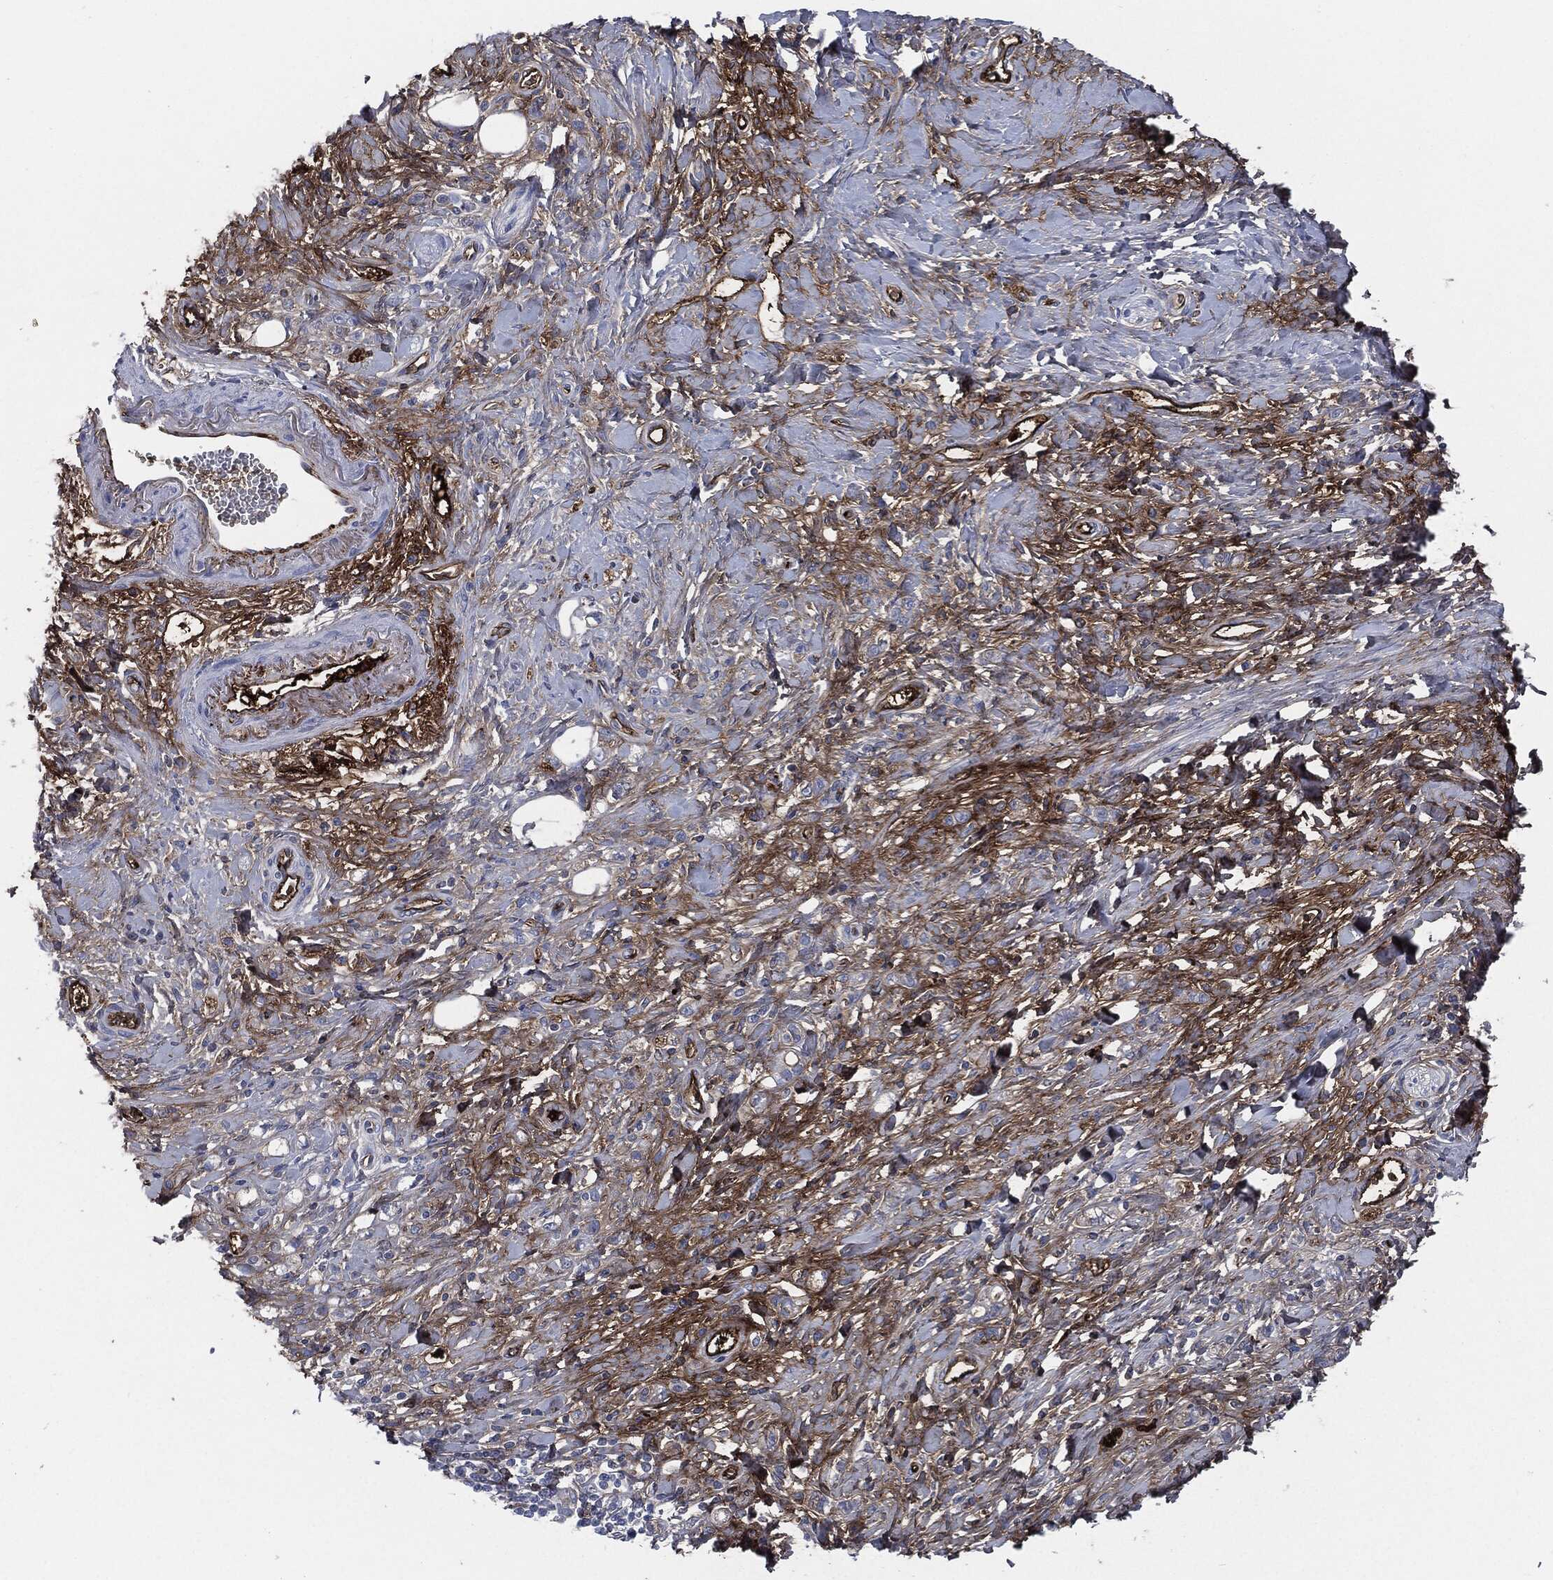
{"staining": {"intensity": "moderate", "quantity": "25%-75%", "location": "cytoplasmic/membranous"}, "tissue": "stomach cancer", "cell_type": "Tumor cells", "image_type": "cancer", "snomed": [{"axis": "morphology", "description": "Adenocarcinoma, NOS"}, {"axis": "topography", "description": "Stomach"}], "caption": "Protein expression analysis of stomach cancer demonstrates moderate cytoplasmic/membranous expression in approximately 25%-75% of tumor cells.", "gene": "APOB", "patient": {"sex": "male", "age": 77}}